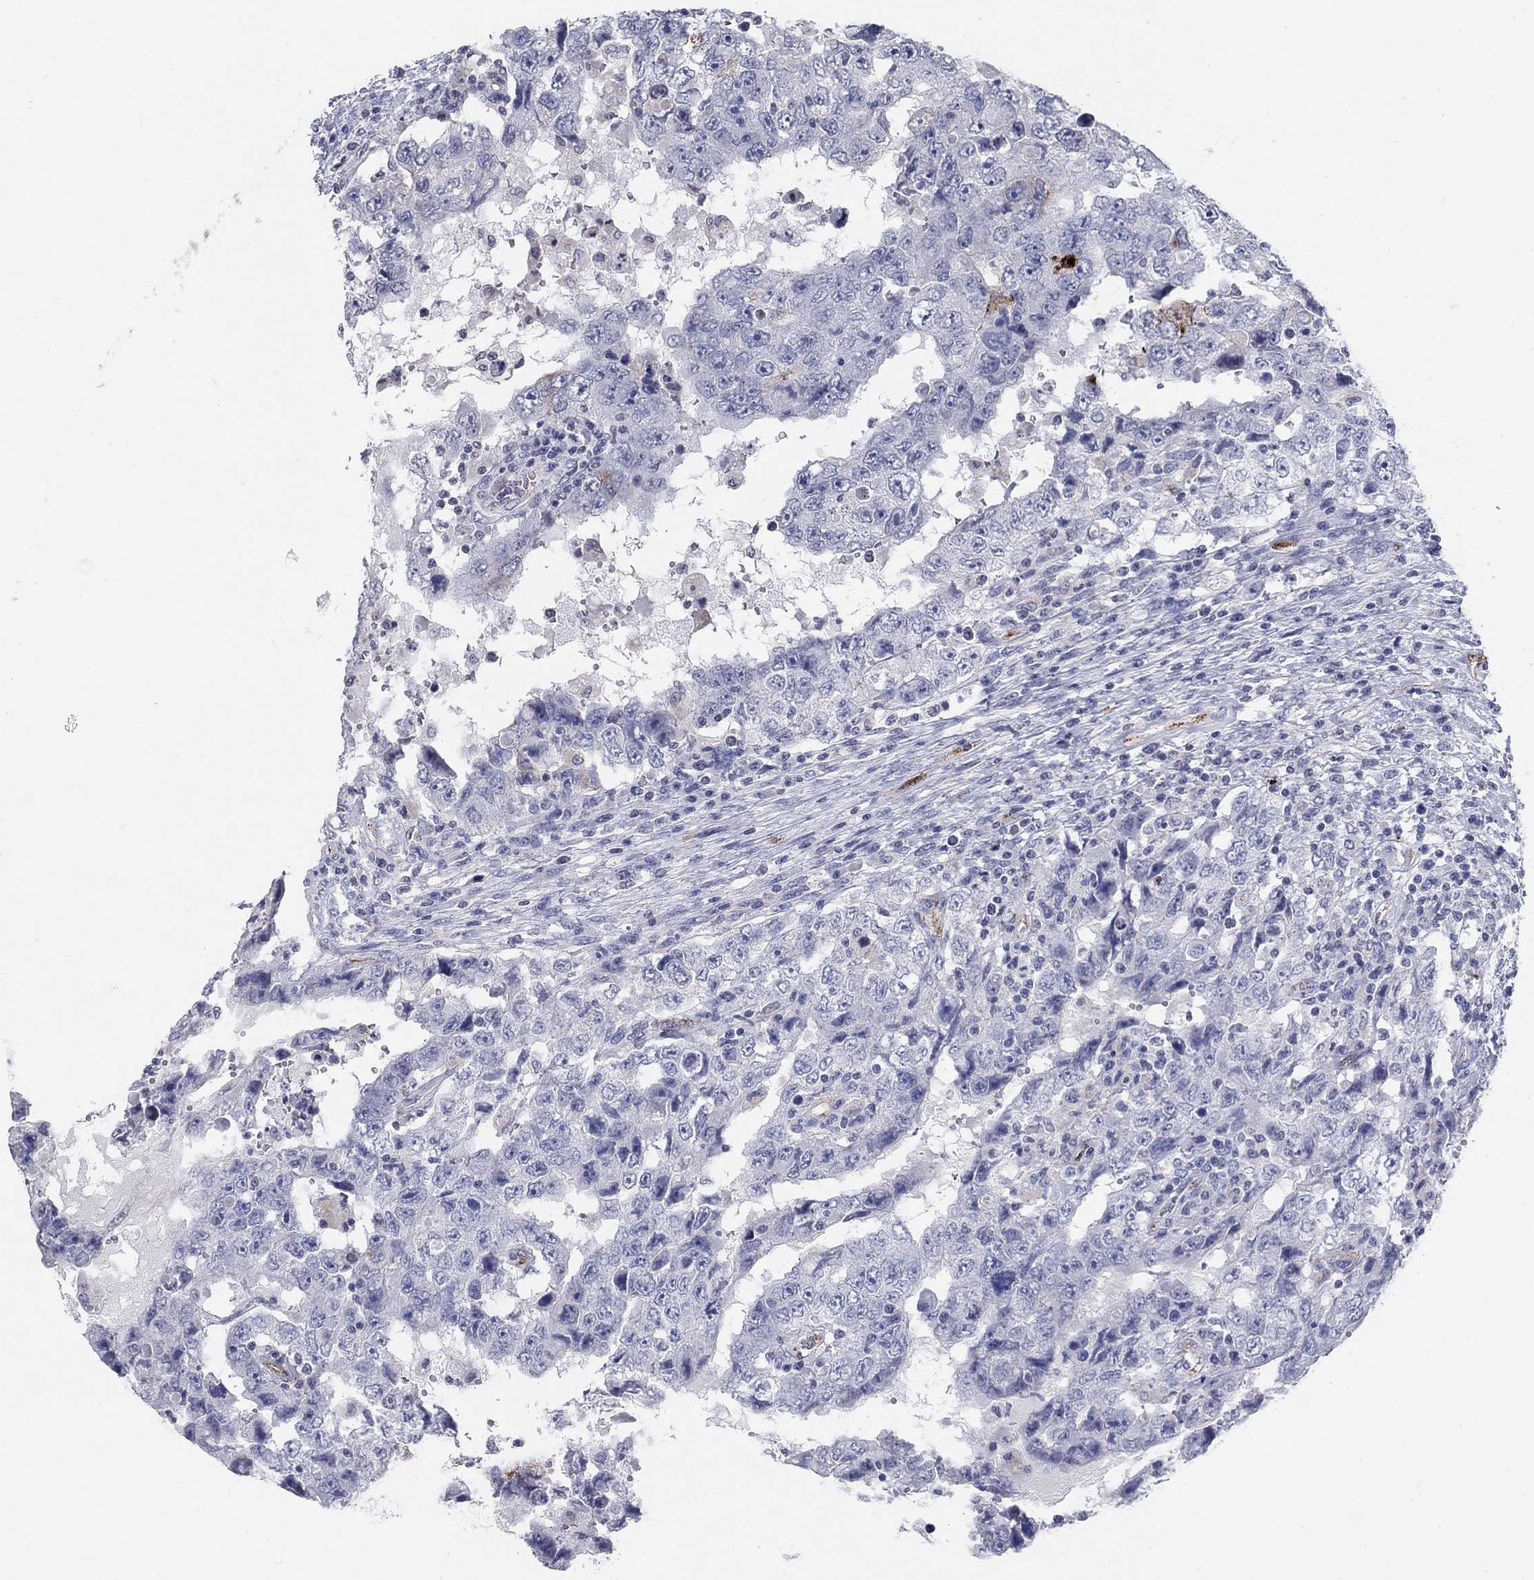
{"staining": {"intensity": "negative", "quantity": "none", "location": "none"}, "tissue": "testis cancer", "cell_type": "Tumor cells", "image_type": "cancer", "snomed": [{"axis": "morphology", "description": "Carcinoma, Embryonal, NOS"}, {"axis": "topography", "description": "Testis"}], "caption": "Immunohistochemistry of human testis embryonal carcinoma reveals no expression in tumor cells.", "gene": "TINAG", "patient": {"sex": "male", "age": 26}}